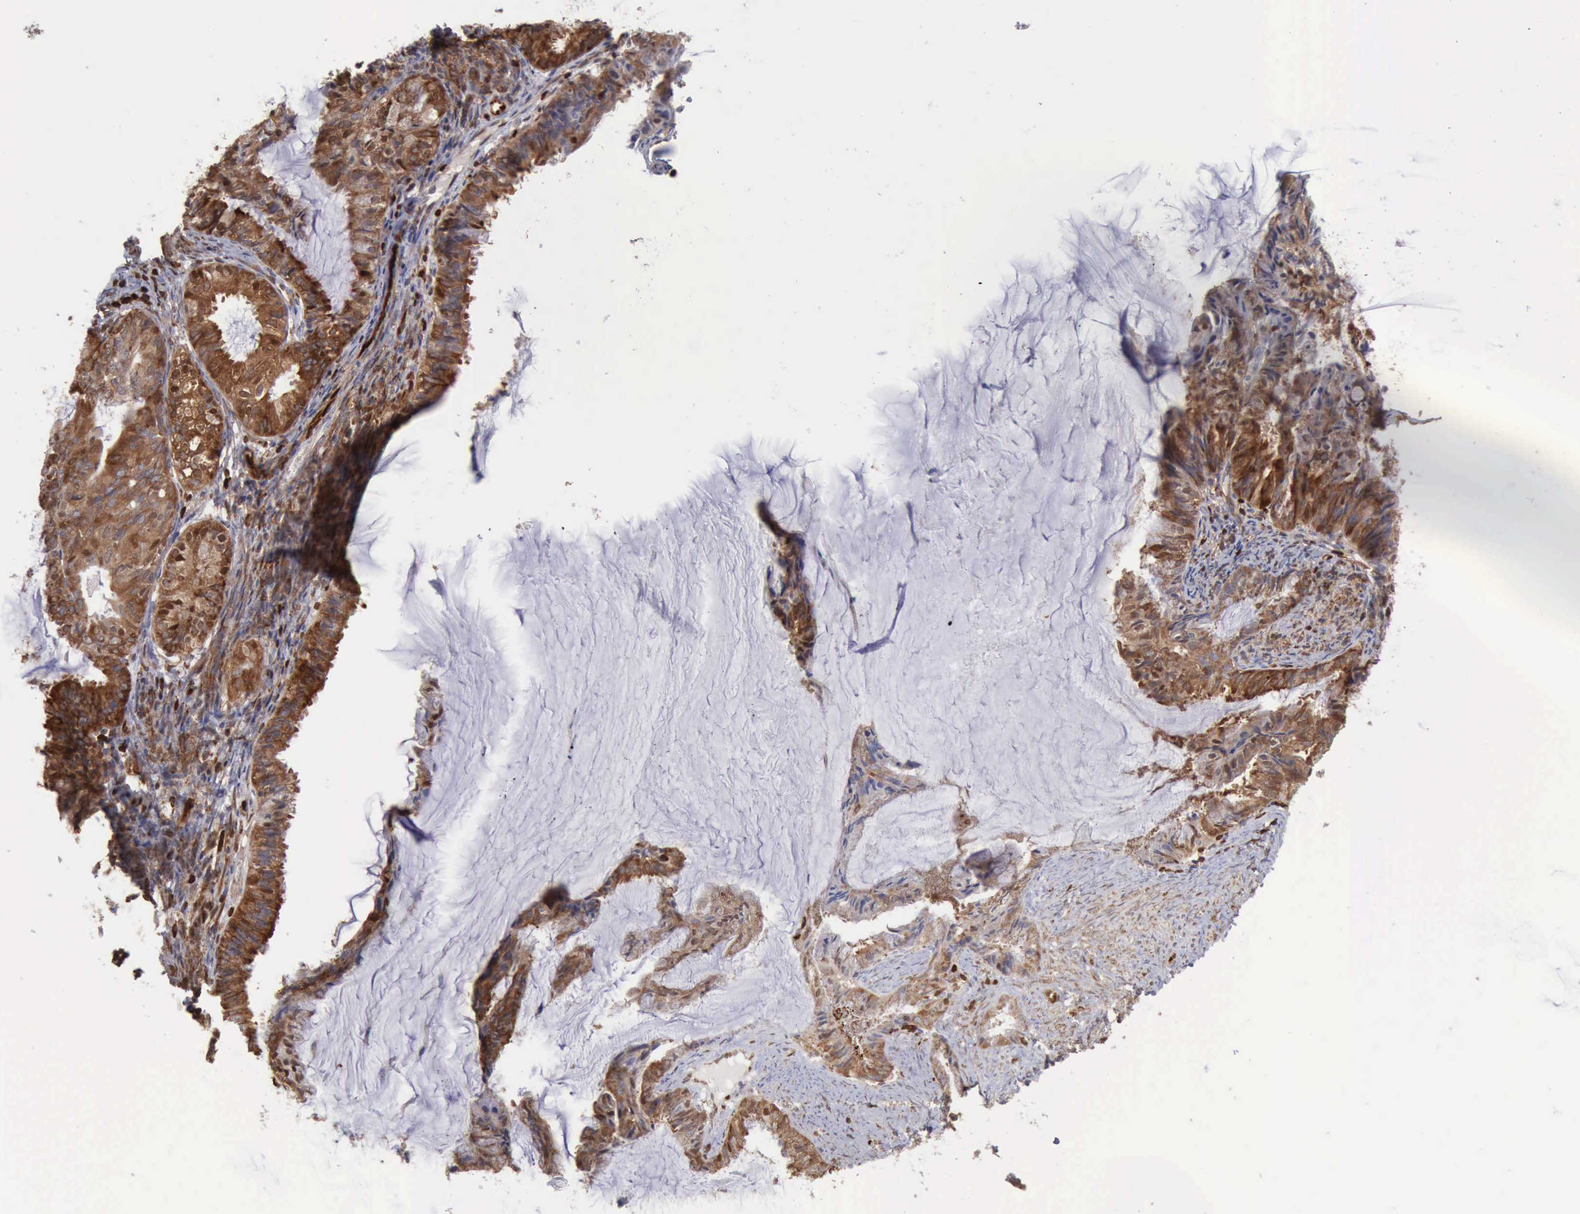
{"staining": {"intensity": "strong", "quantity": ">75%", "location": "cytoplasmic/membranous,nuclear"}, "tissue": "endometrial cancer", "cell_type": "Tumor cells", "image_type": "cancer", "snomed": [{"axis": "morphology", "description": "Adenocarcinoma, NOS"}, {"axis": "topography", "description": "Endometrium"}], "caption": "This micrograph demonstrates endometrial adenocarcinoma stained with IHC to label a protein in brown. The cytoplasmic/membranous and nuclear of tumor cells show strong positivity for the protein. Nuclei are counter-stained blue.", "gene": "PDCD4", "patient": {"sex": "female", "age": 86}}